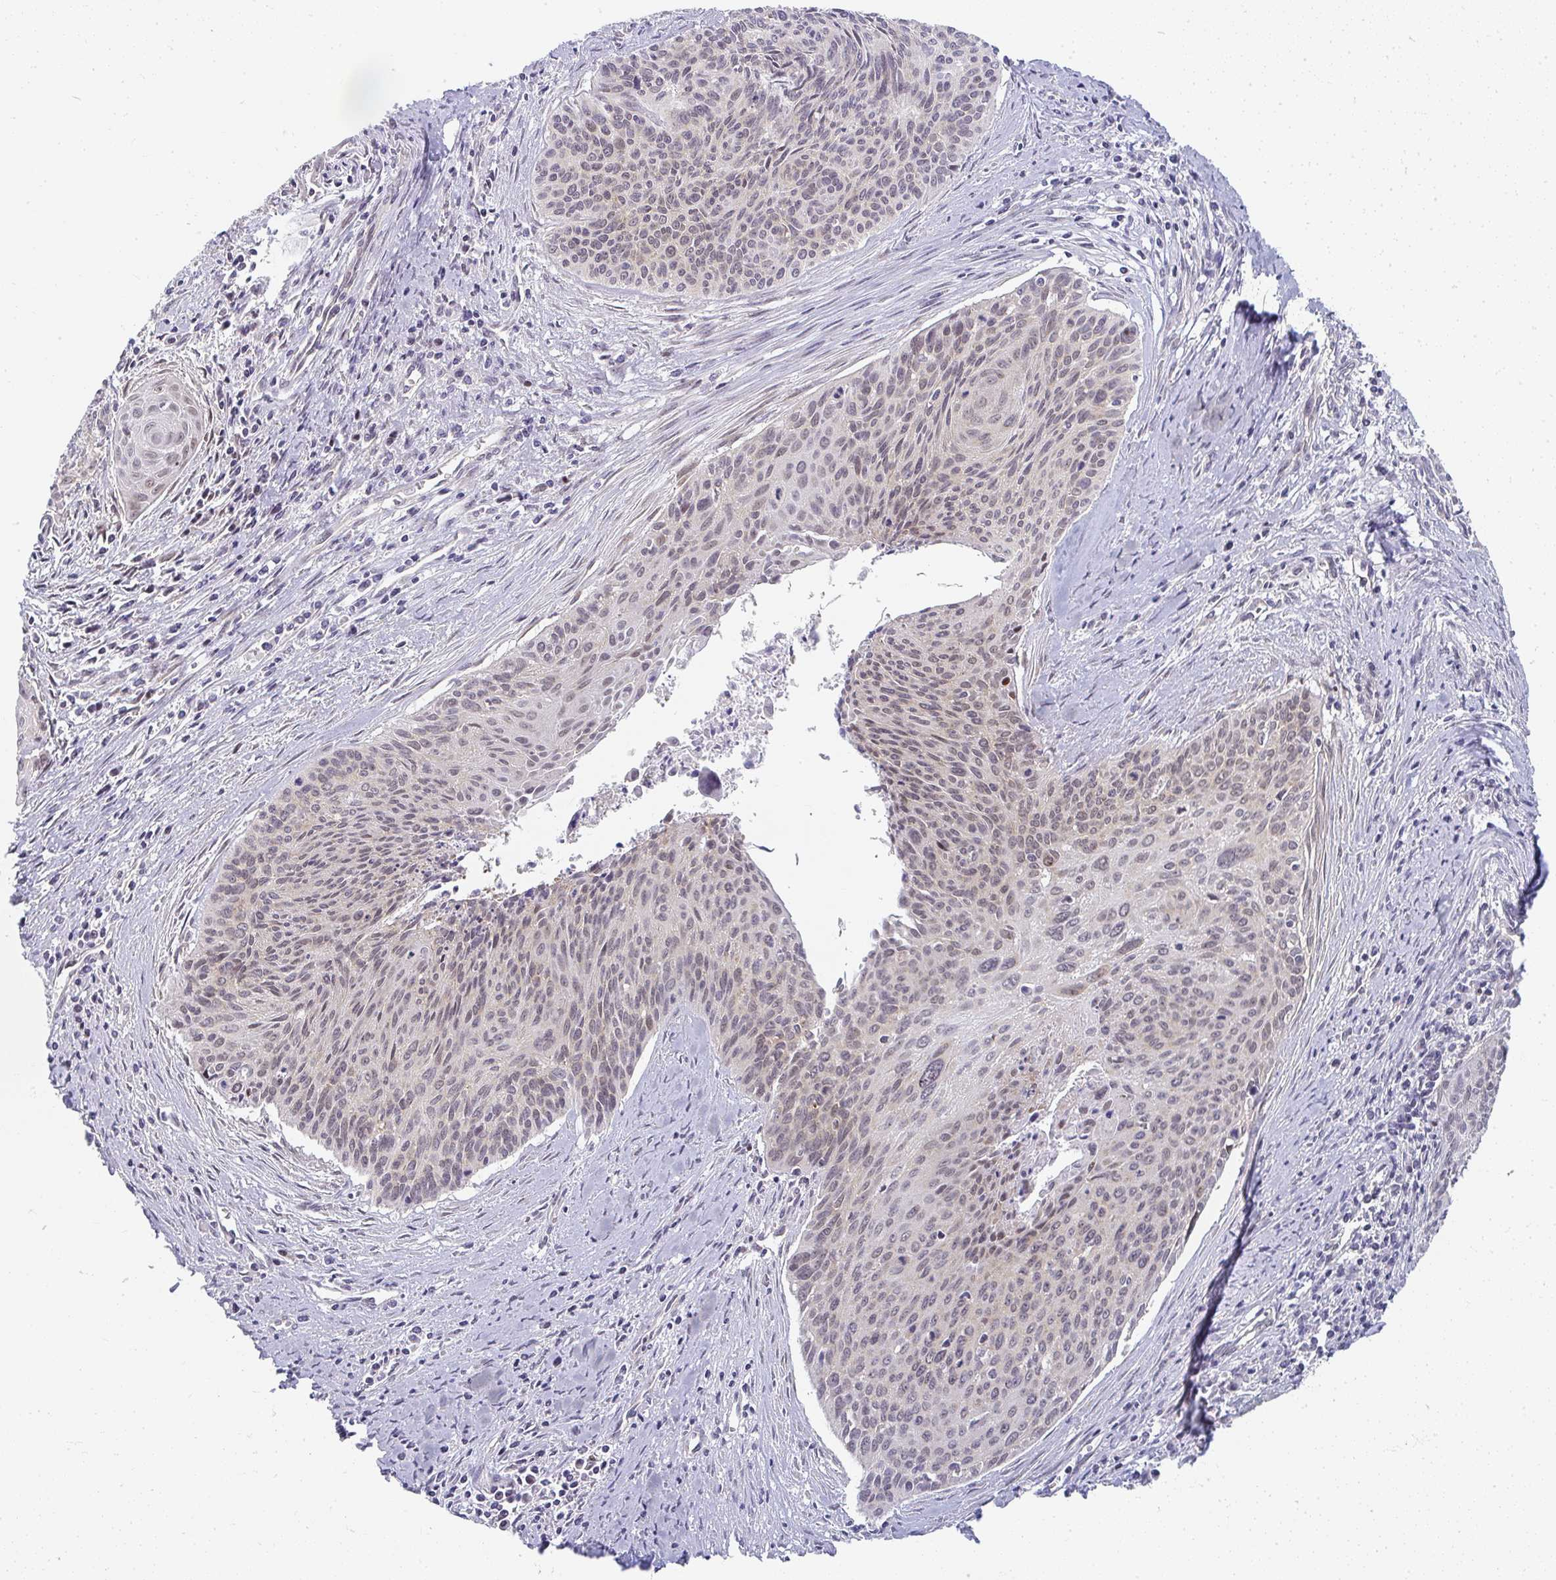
{"staining": {"intensity": "weak", "quantity": "<25%", "location": "nuclear"}, "tissue": "cervical cancer", "cell_type": "Tumor cells", "image_type": "cancer", "snomed": [{"axis": "morphology", "description": "Squamous cell carcinoma, NOS"}, {"axis": "topography", "description": "Cervix"}], "caption": "IHC of cervical cancer reveals no positivity in tumor cells.", "gene": "SYNCRIP", "patient": {"sex": "female", "age": 55}}